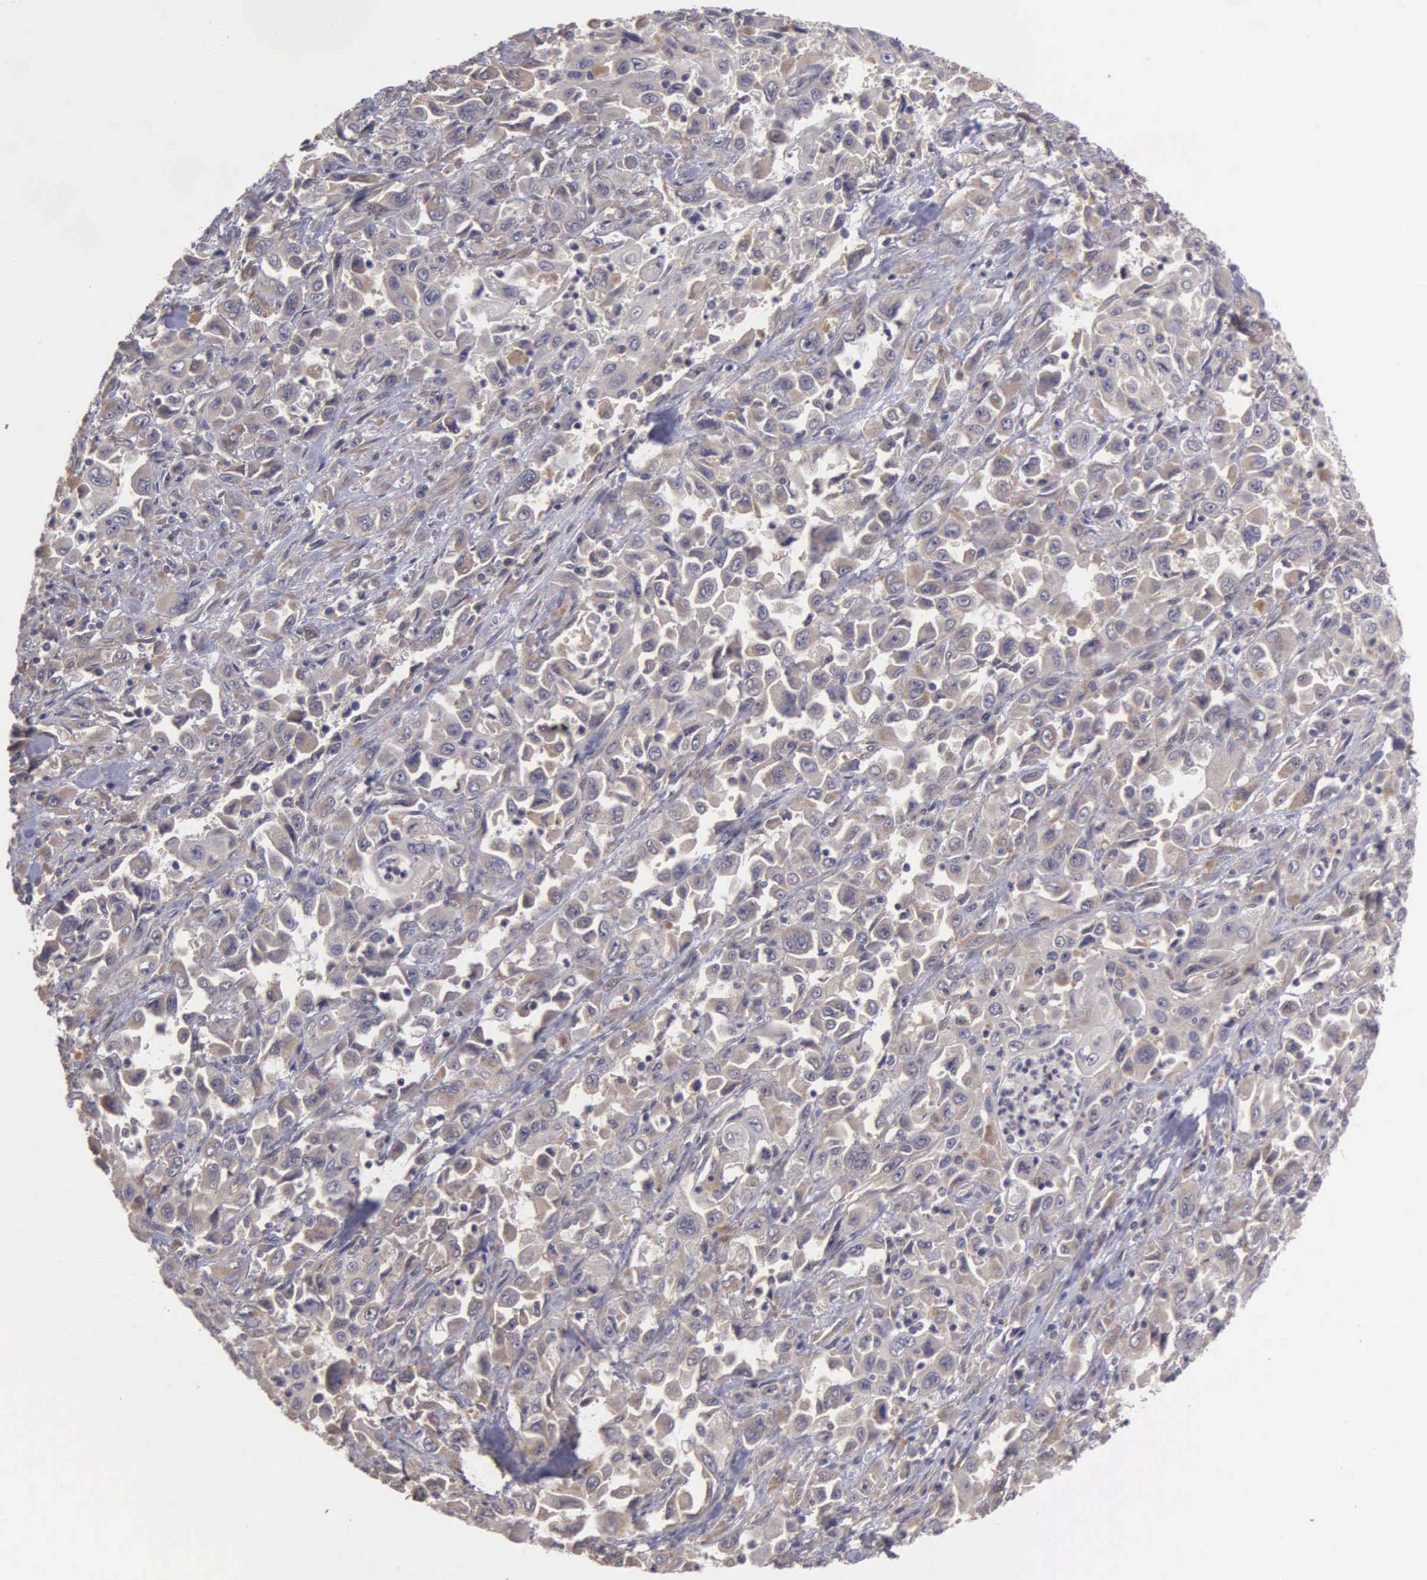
{"staining": {"intensity": "weak", "quantity": ">75%", "location": "cytoplasmic/membranous"}, "tissue": "pancreatic cancer", "cell_type": "Tumor cells", "image_type": "cancer", "snomed": [{"axis": "morphology", "description": "Adenocarcinoma, NOS"}, {"axis": "topography", "description": "Pancreas"}], "caption": "A micrograph showing weak cytoplasmic/membranous positivity in about >75% of tumor cells in pancreatic cancer (adenocarcinoma), as visualized by brown immunohistochemical staining.", "gene": "RTL10", "patient": {"sex": "male", "age": 70}}